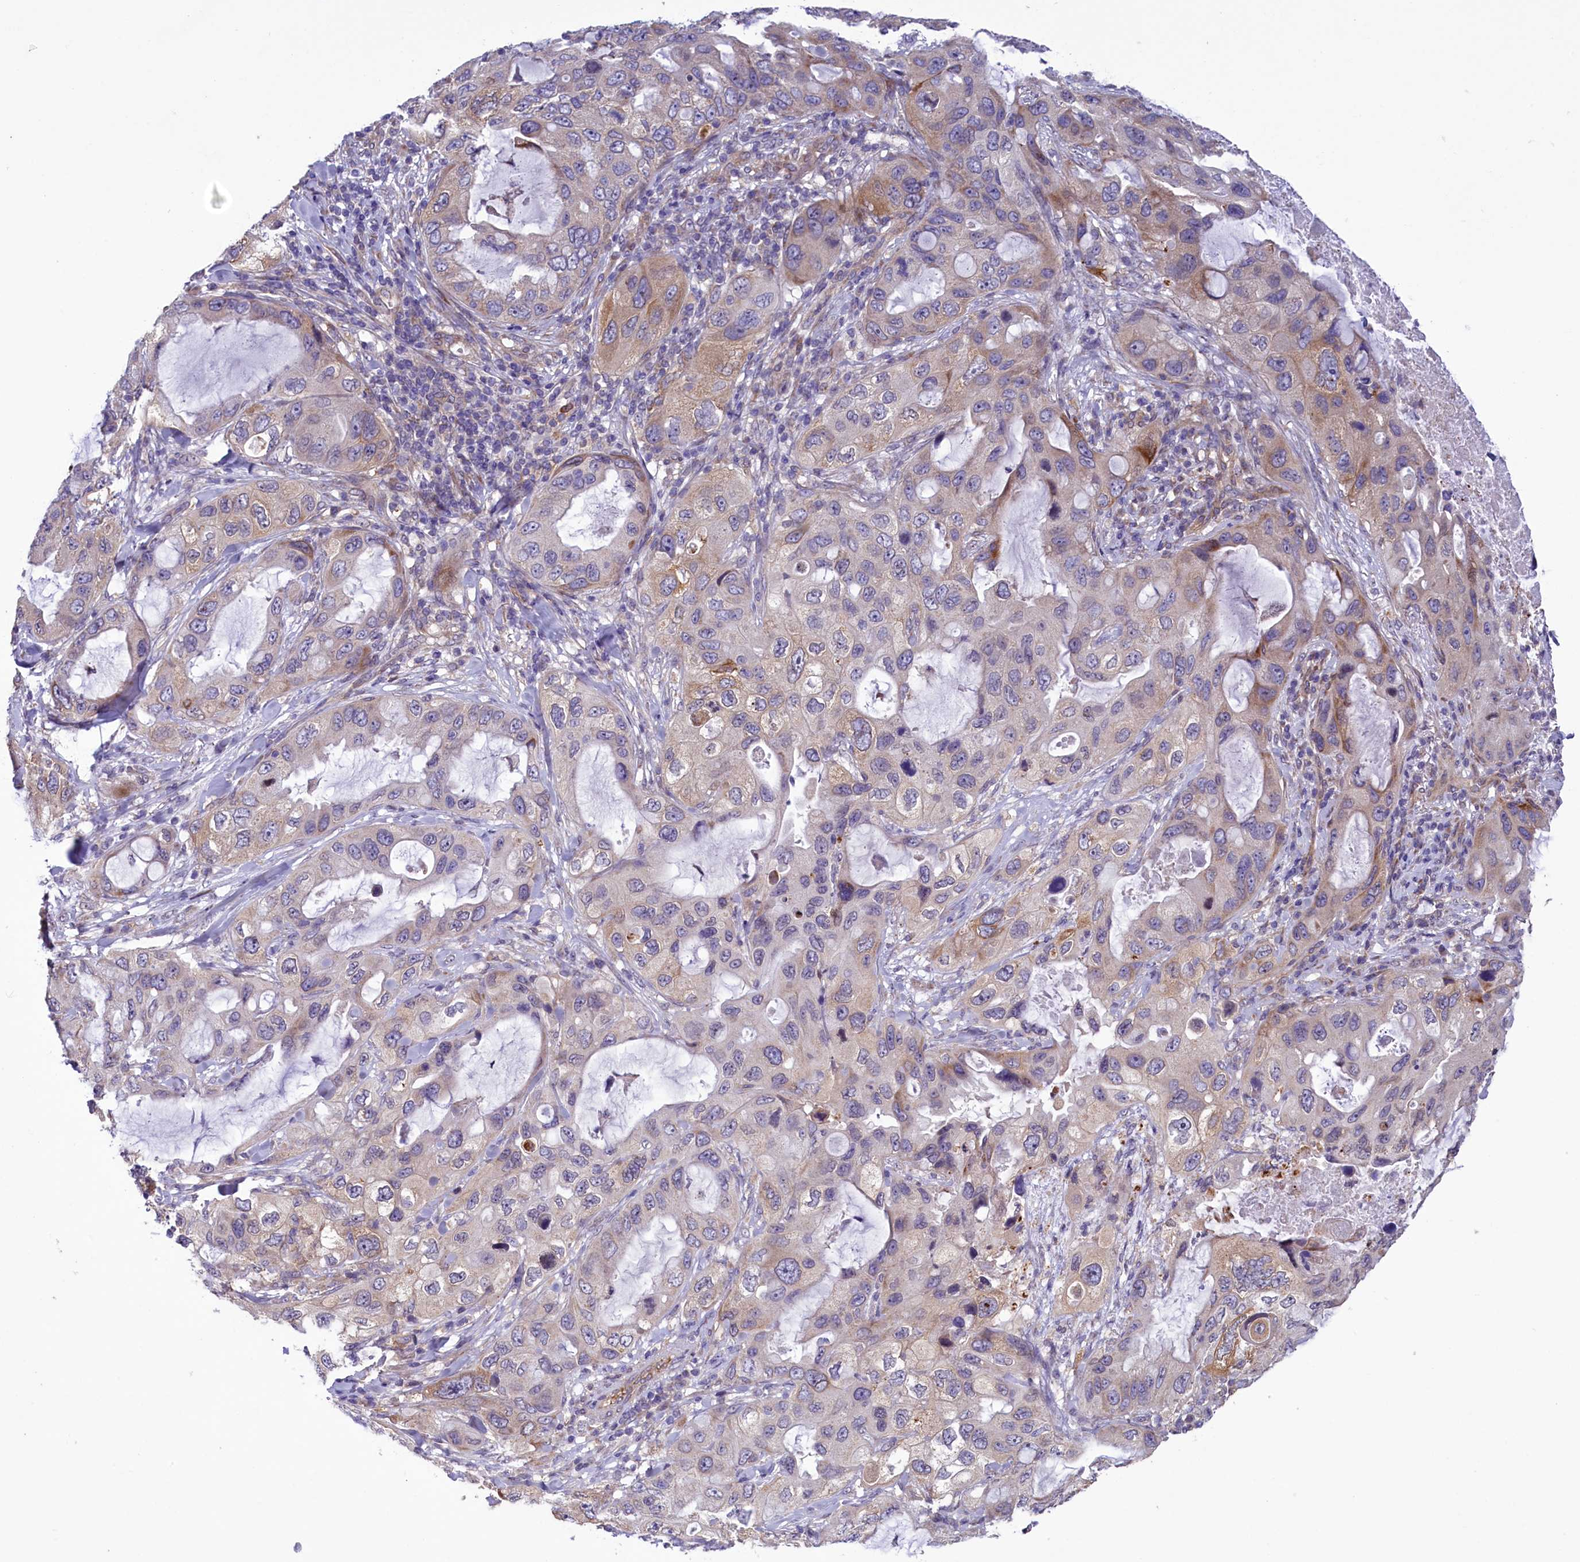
{"staining": {"intensity": "moderate", "quantity": "<25%", "location": "cytoplasmic/membranous"}, "tissue": "lung cancer", "cell_type": "Tumor cells", "image_type": "cancer", "snomed": [{"axis": "morphology", "description": "Squamous cell carcinoma, NOS"}, {"axis": "topography", "description": "Lung"}], "caption": "Squamous cell carcinoma (lung) tissue displays moderate cytoplasmic/membranous staining in about <25% of tumor cells, visualized by immunohistochemistry.", "gene": "ACAD8", "patient": {"sex": "female", "age": 73}}